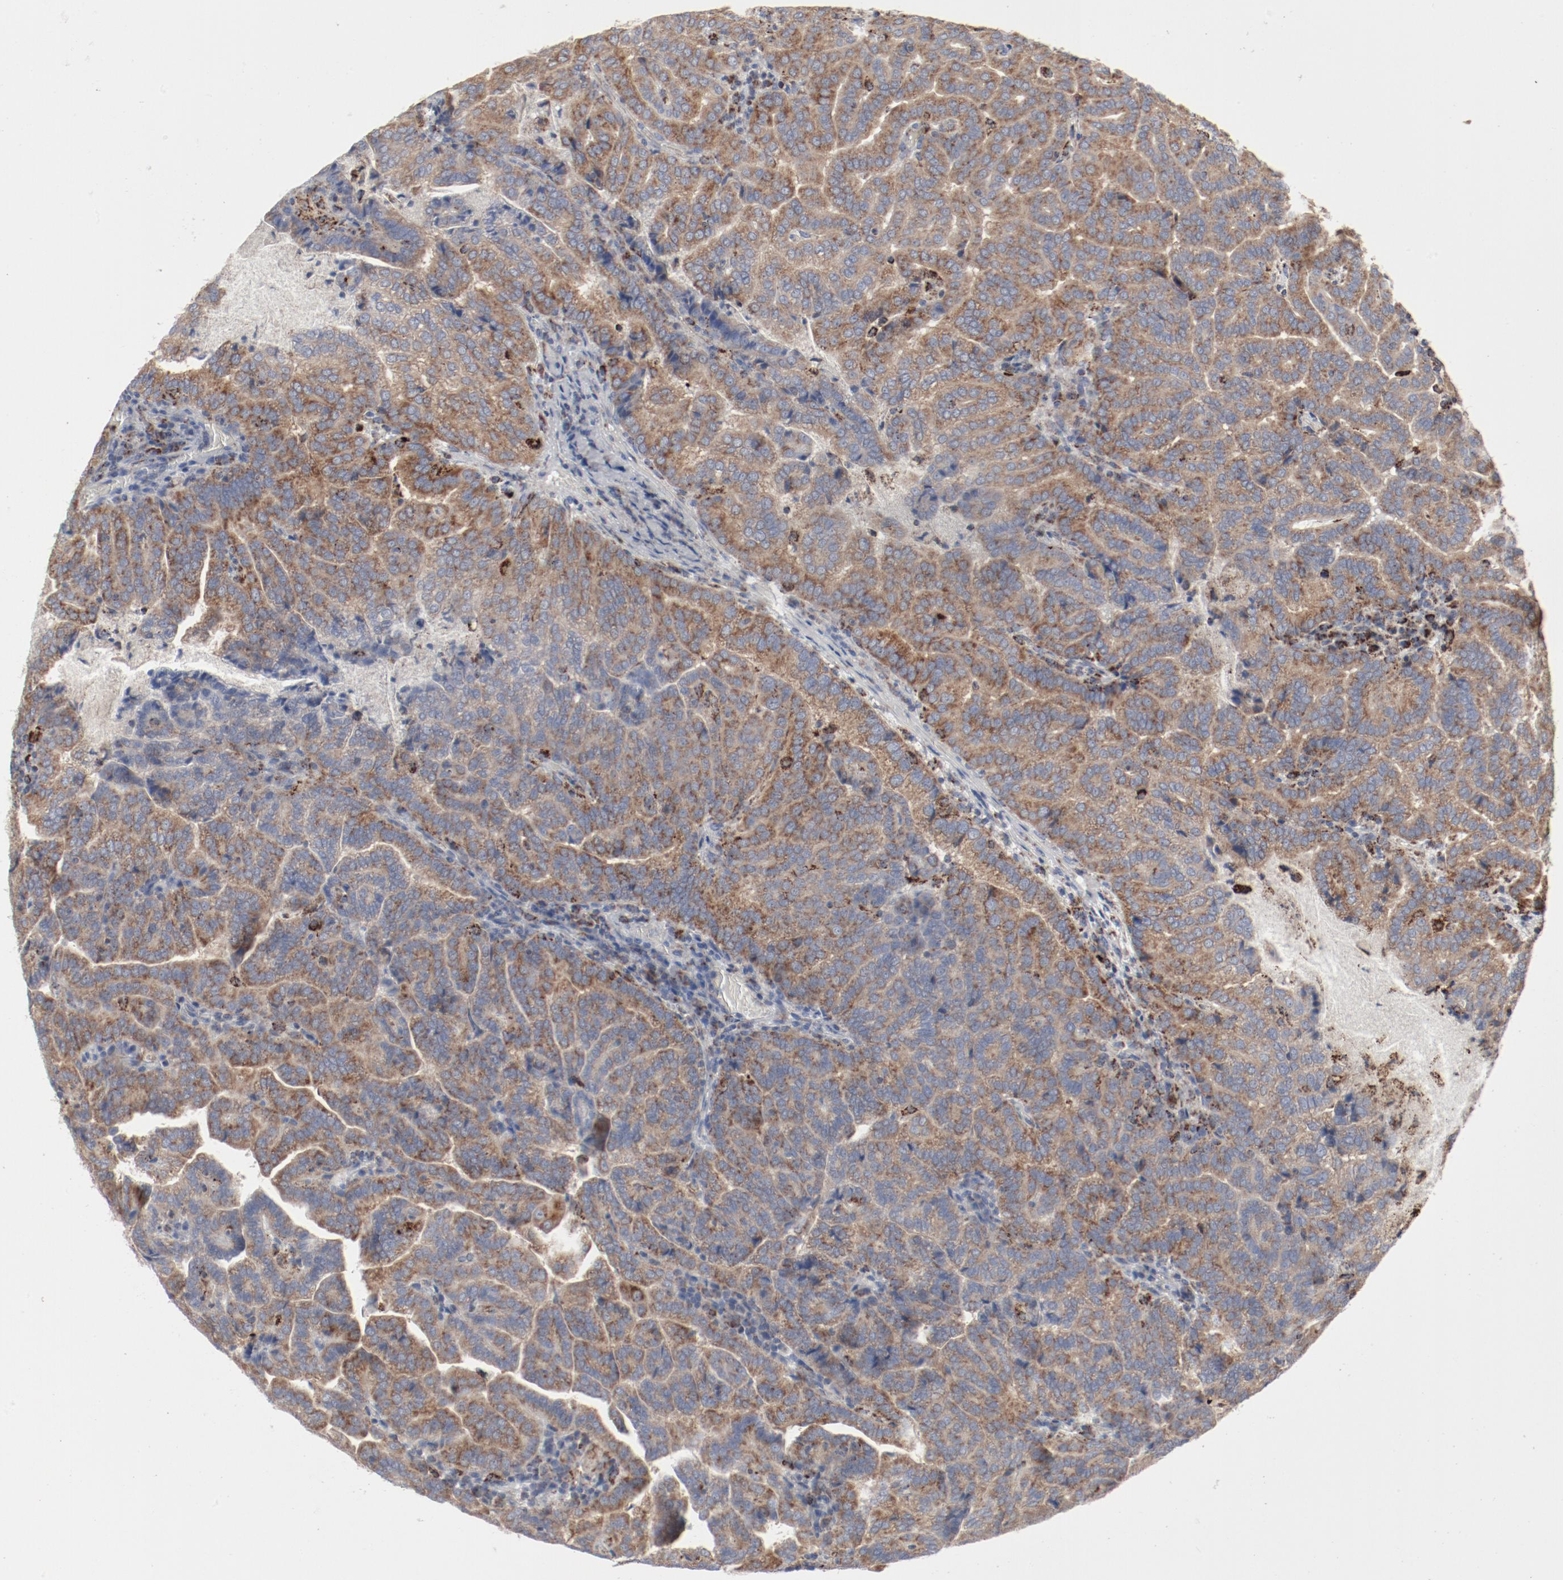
{"staining": {"intensity": "moderate", "quantity": ">75%", "location": "cytoplasmic/membranous"}, "tissue": "renal cancer", "cell_type": "Tumor cells", "image_type": "cancer", "snomed": [{"axis": "morphology", "description": "Adenocarcinoma, NOS"}, {"axis": "topography", "description": "Kidney"}], "caption": "Immunohistochemical staining of human adenocarcinoma (renal) demonstrates medium levels of moderate cytoplasmic/membranous expression in approximately >75% of tumor cells. (Brightfield microscopy of DAB IHC at high magnification).", "gene": "SETD3", "patient": {"sex": "male", "age": 61}}